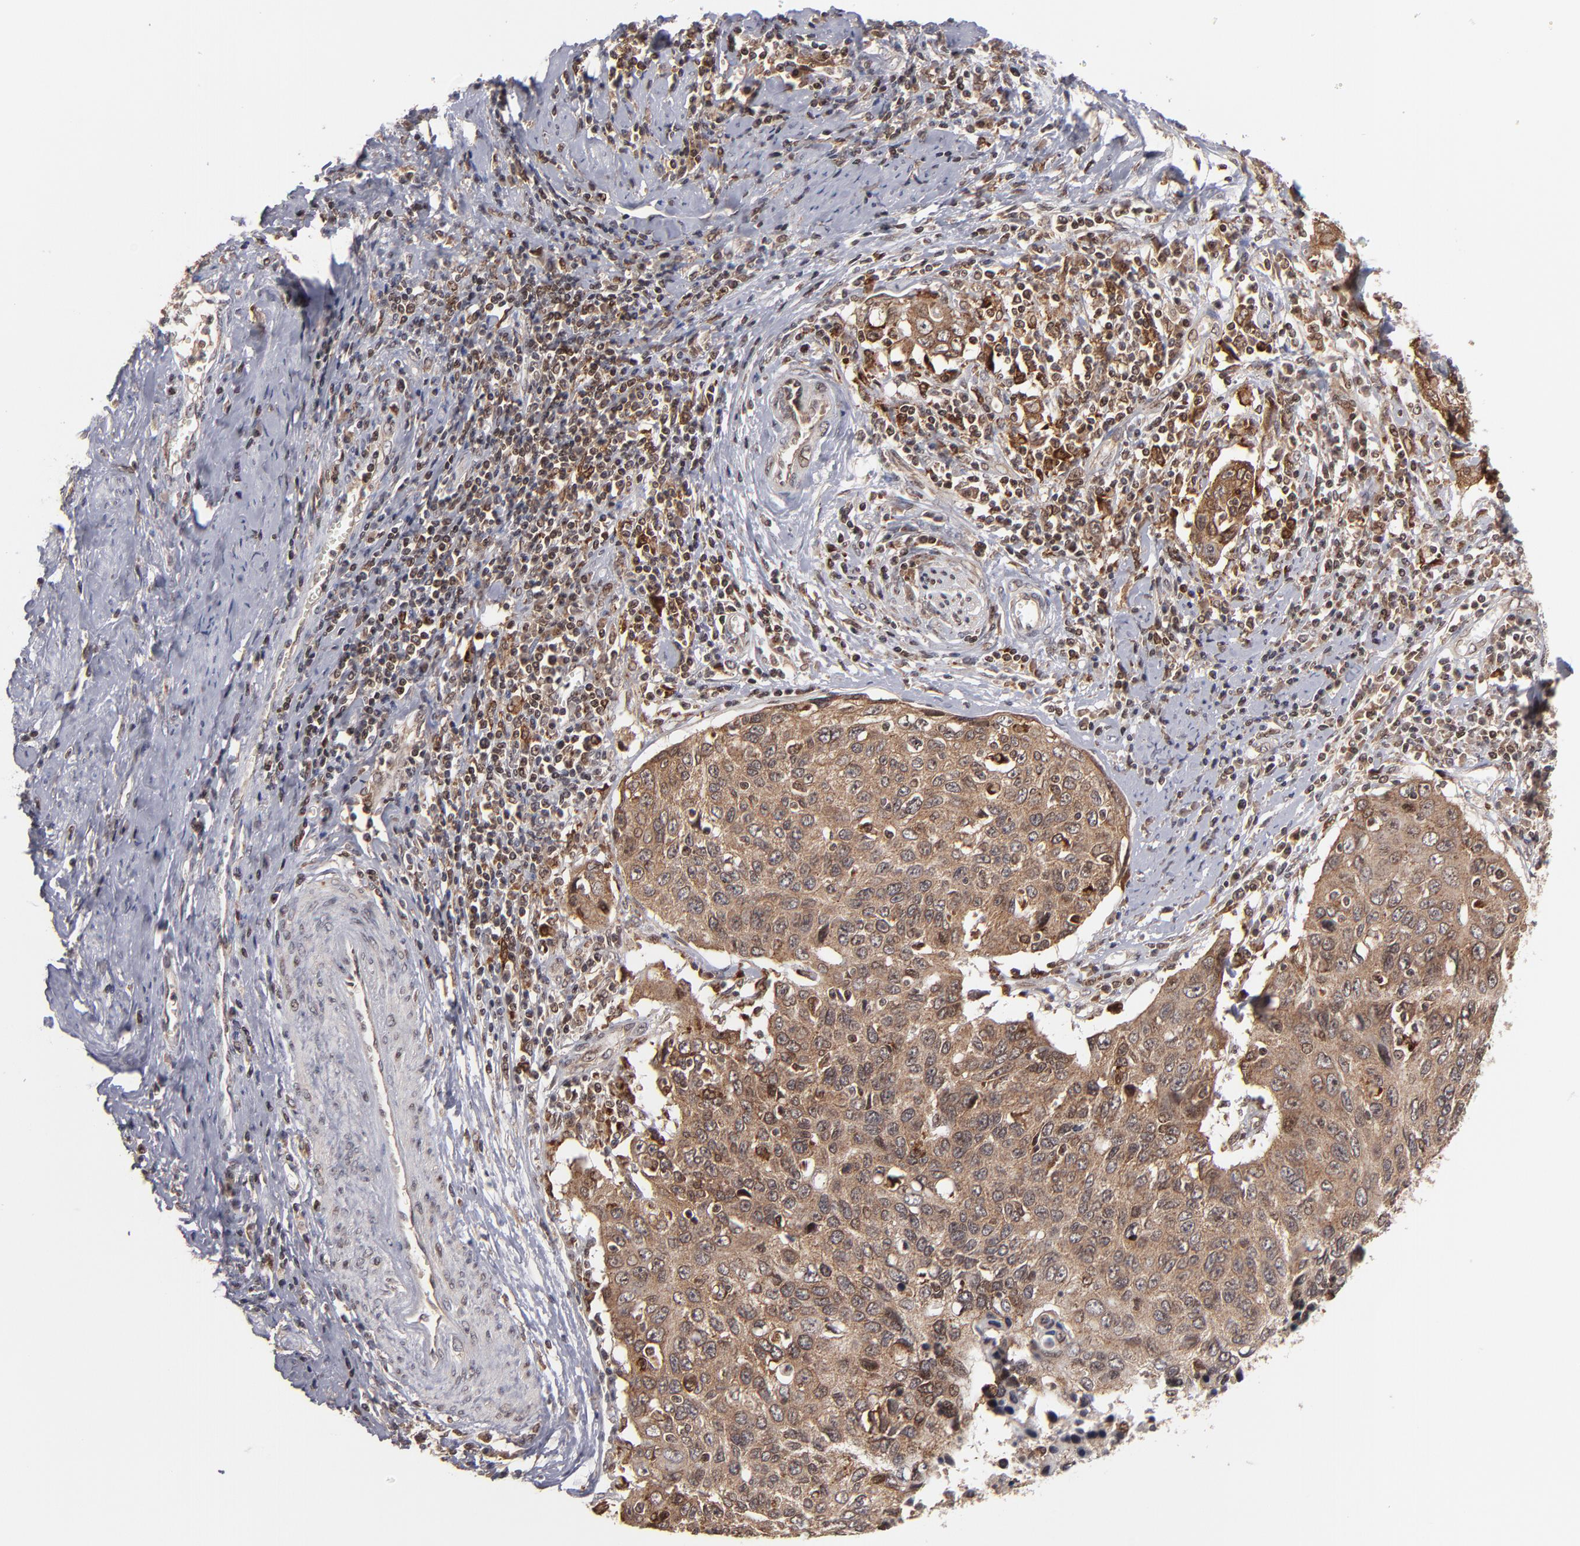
{"staining": {"intensity": "strong", "quantity": ">75%", "location": "cytoplasmic/membranous"}, "tissue": "cervical cancer", "cell_type": "Tumor cells", "image_type": "cancer", "snomed": [{"axis": "morphology", "description": "Squamous cell carcinoma, NOS"}, {"axis": "topography", "description": "Cervix"}], "caption": "Squamous cell carcinoma (cervical) stained with a protein marker displays strong staining in tumor cells.", "gene": "RGS6", "patient": {"sex": "female", "age": 53}}